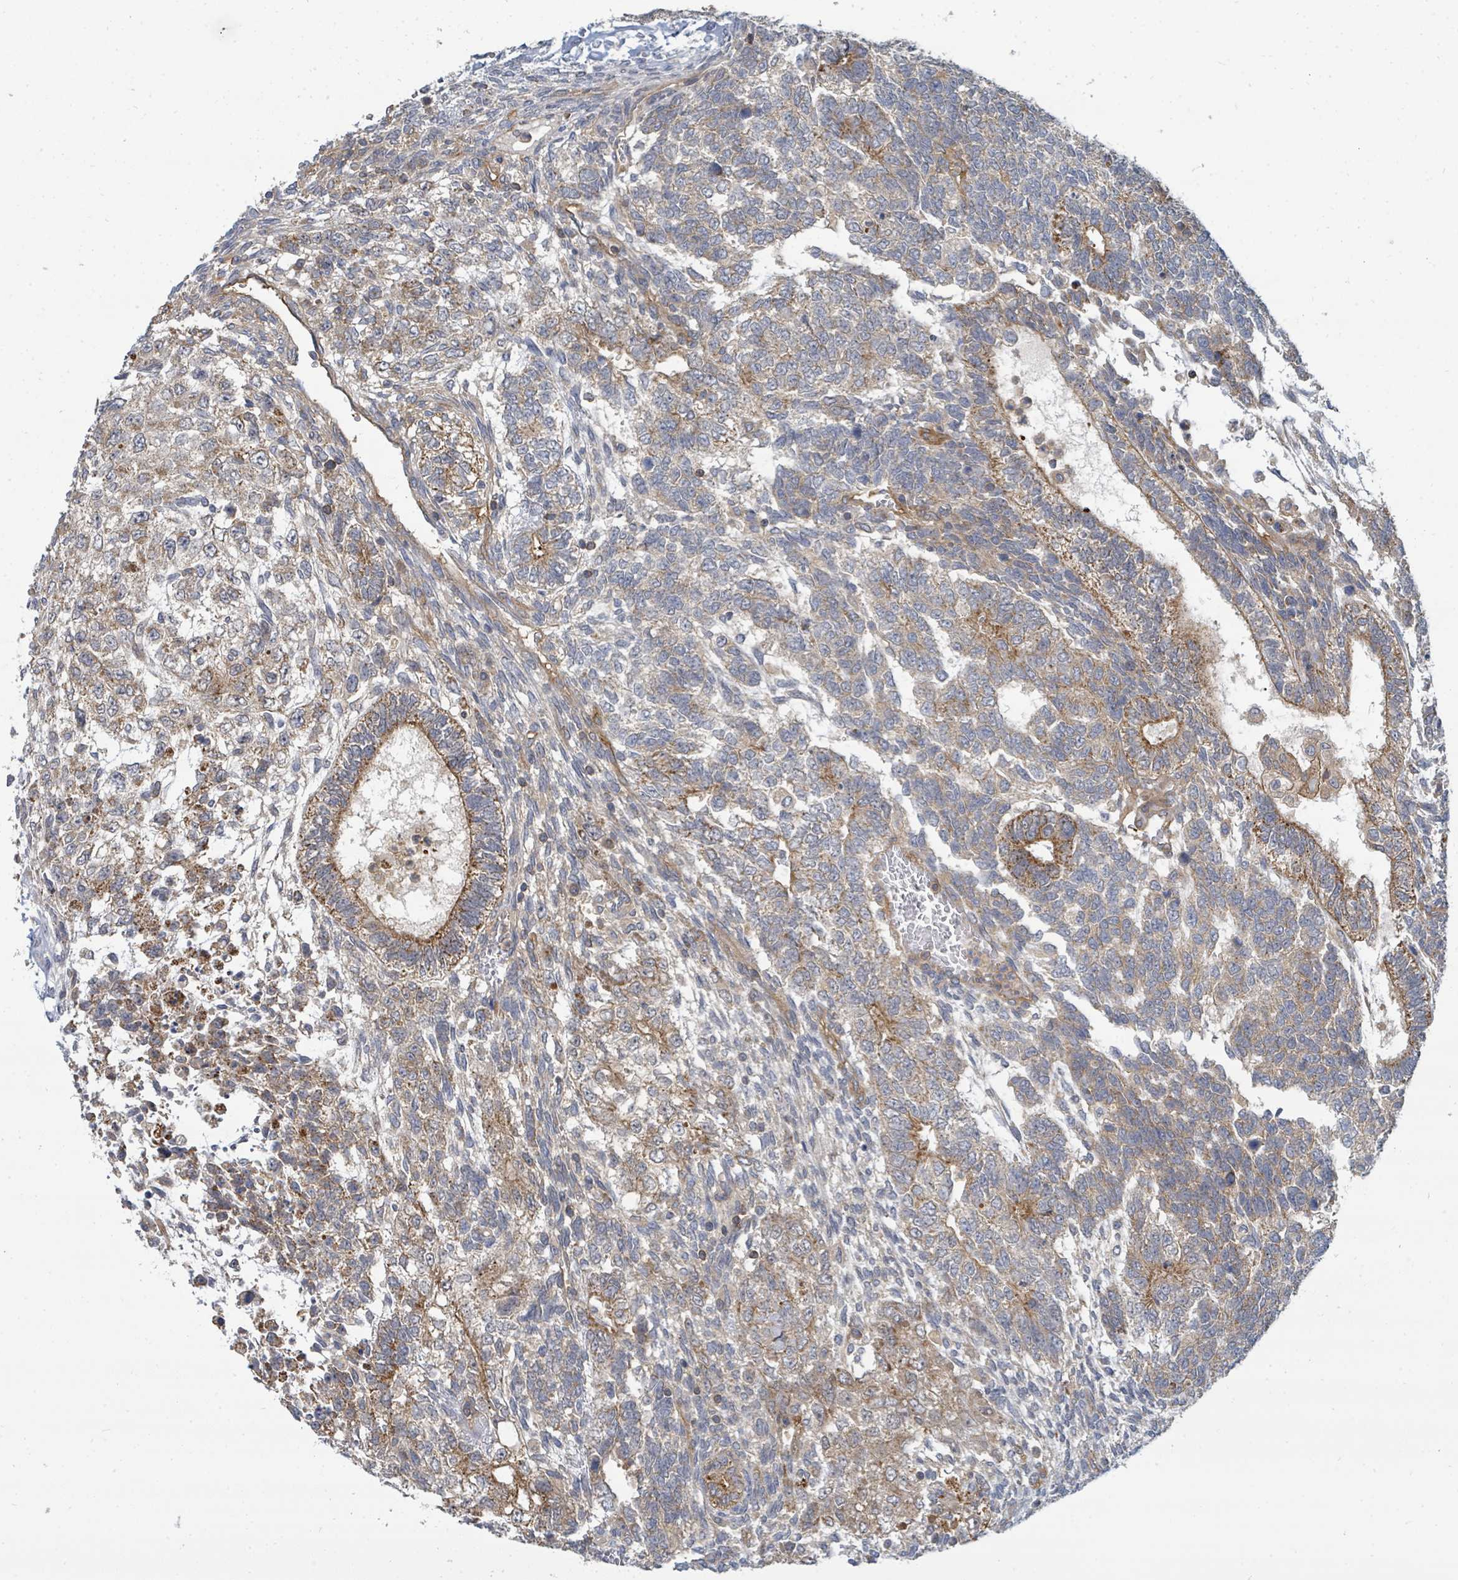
{"staining": {"intensity": "moderate", "quantity": ">75%", "location": "cytoplasmic/membranous"}, "tissue": "testis cancer", "cell_type": "Tumor cells", "image_type": "cancer", "snomed": [{"axis": "morphology", "description": "Carcinoma, Embryonal, NOS"}, {"axis": "topography", "description": "Testis"}], "caption": "Approximately >75% of tumor cells in embryonal carcinoma (testis) exhibit moderate cytoplasmic/membranous protein positivity as visualized by brown immunohistochemical staining.", "gene": "BOLA2B", "patient": {"sex": "male", "age": 23}}